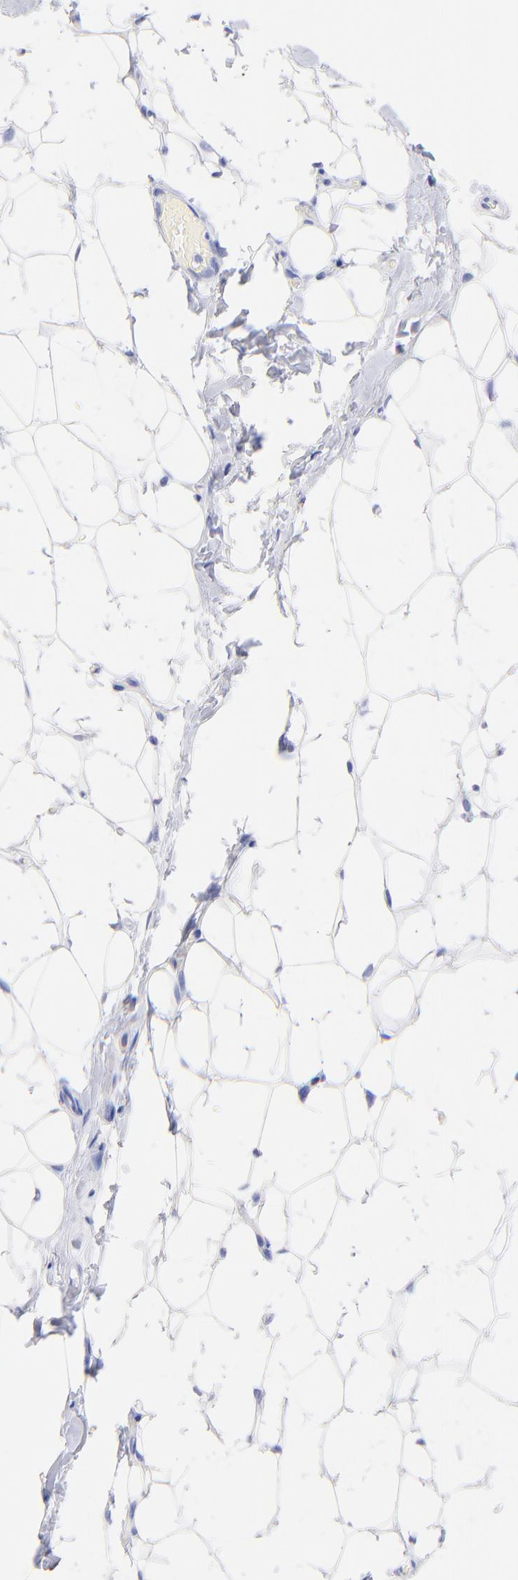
{"staining": {"intensity": "negative", "quantity": "none", "location": "none"}, "tissue": "adipose tissue", "cell_type": "Adipocytes", "image_type": "normal", "snomed": [{"axis": "morphology", "description": "Normal tissue, NOS"}, {"axis": "topography", "description": "Soft tissue"}], "caption": "The micrograph exhibits no staining of adipocytes in benign adipose tissue. The staining is performed using DAB (3,3'-diaminobenzidine) brown chromogen with nuclei counter-stained in using hematoxylin.", "gene": "KRT19", "patient": {"sex": "male", "age": 26}}